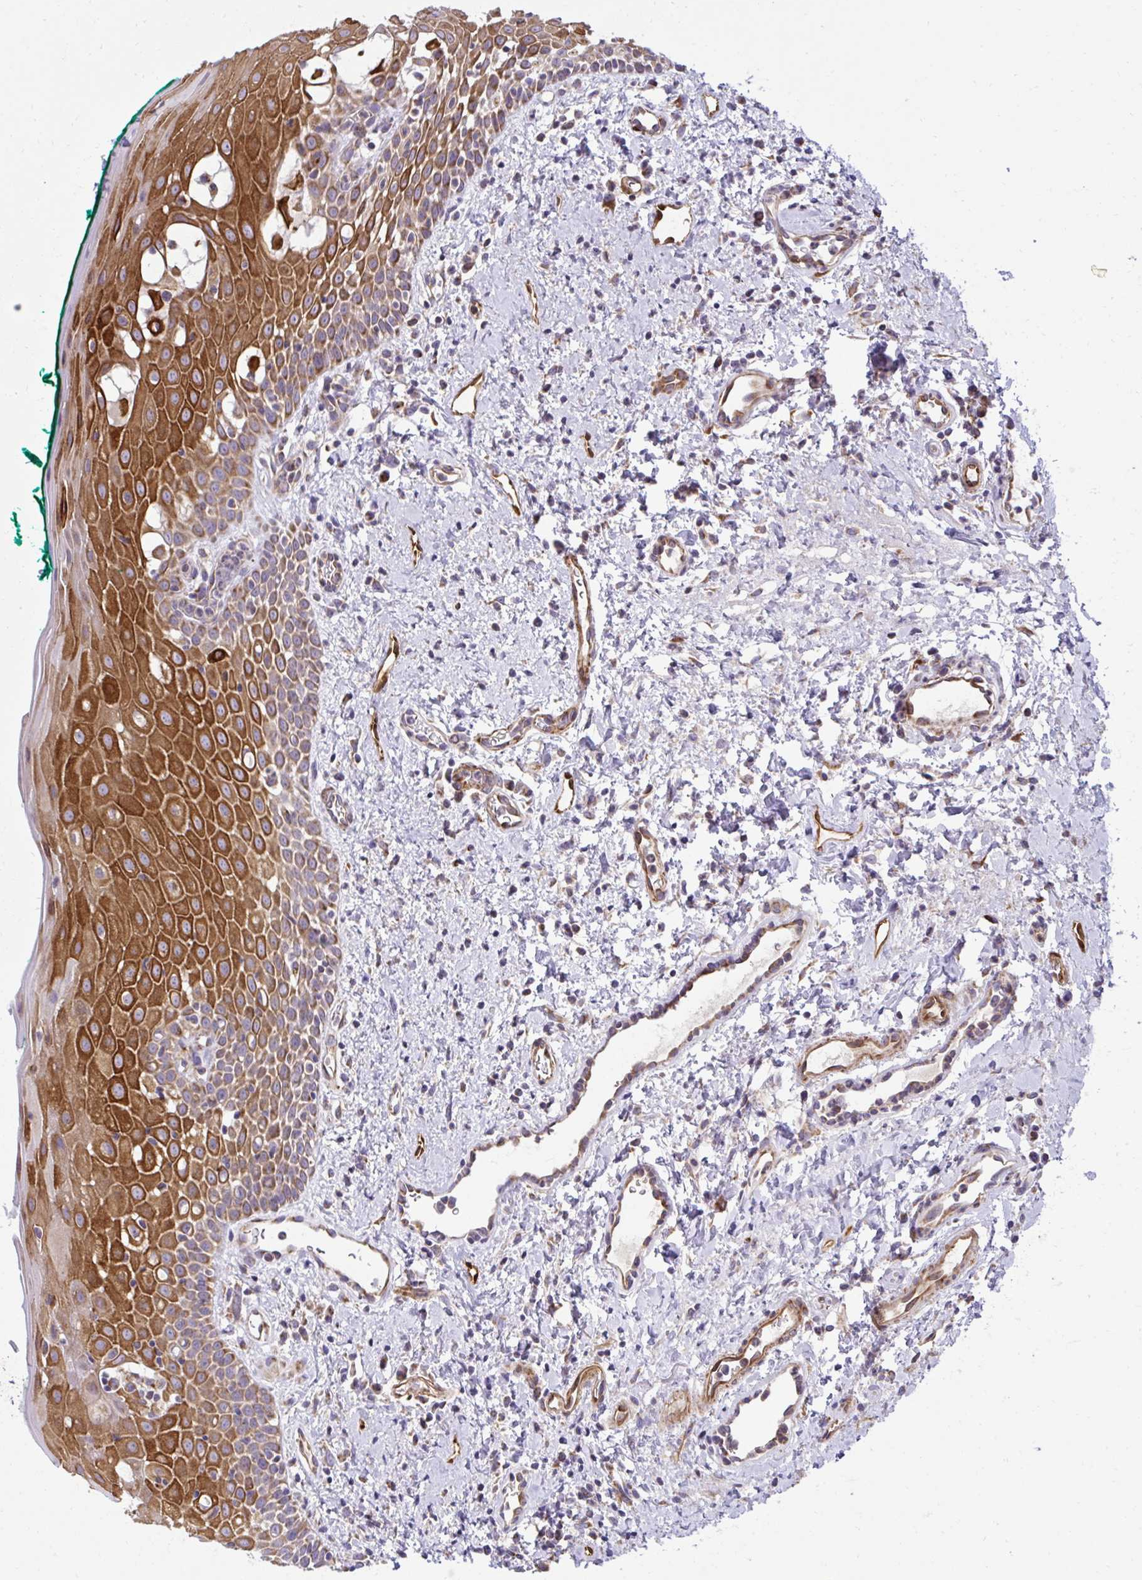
{"staining": {"intensity": "strong", "quantity": "25%-75%", "location": "cytoplasmic/membranous"}, "tissue": "oral mucosa", "cell_type": "Squamous epithelial cells", "image_type": "normal", "snomed": [{"axis": "morphology", "description": "Normal tissue, NOS"}, {"axis": "topography", "description": "Oral tissue"}], "caption": "Strong cytoplasmic/membranous positivity for a protein is identified in approximately 25%-75% of squamous epithelial cells of unremarkable oral mucosa using immunohistochemistry (IHC).", "gene": "LIMS1", "patient": {"sex": "female", "age": 70}}